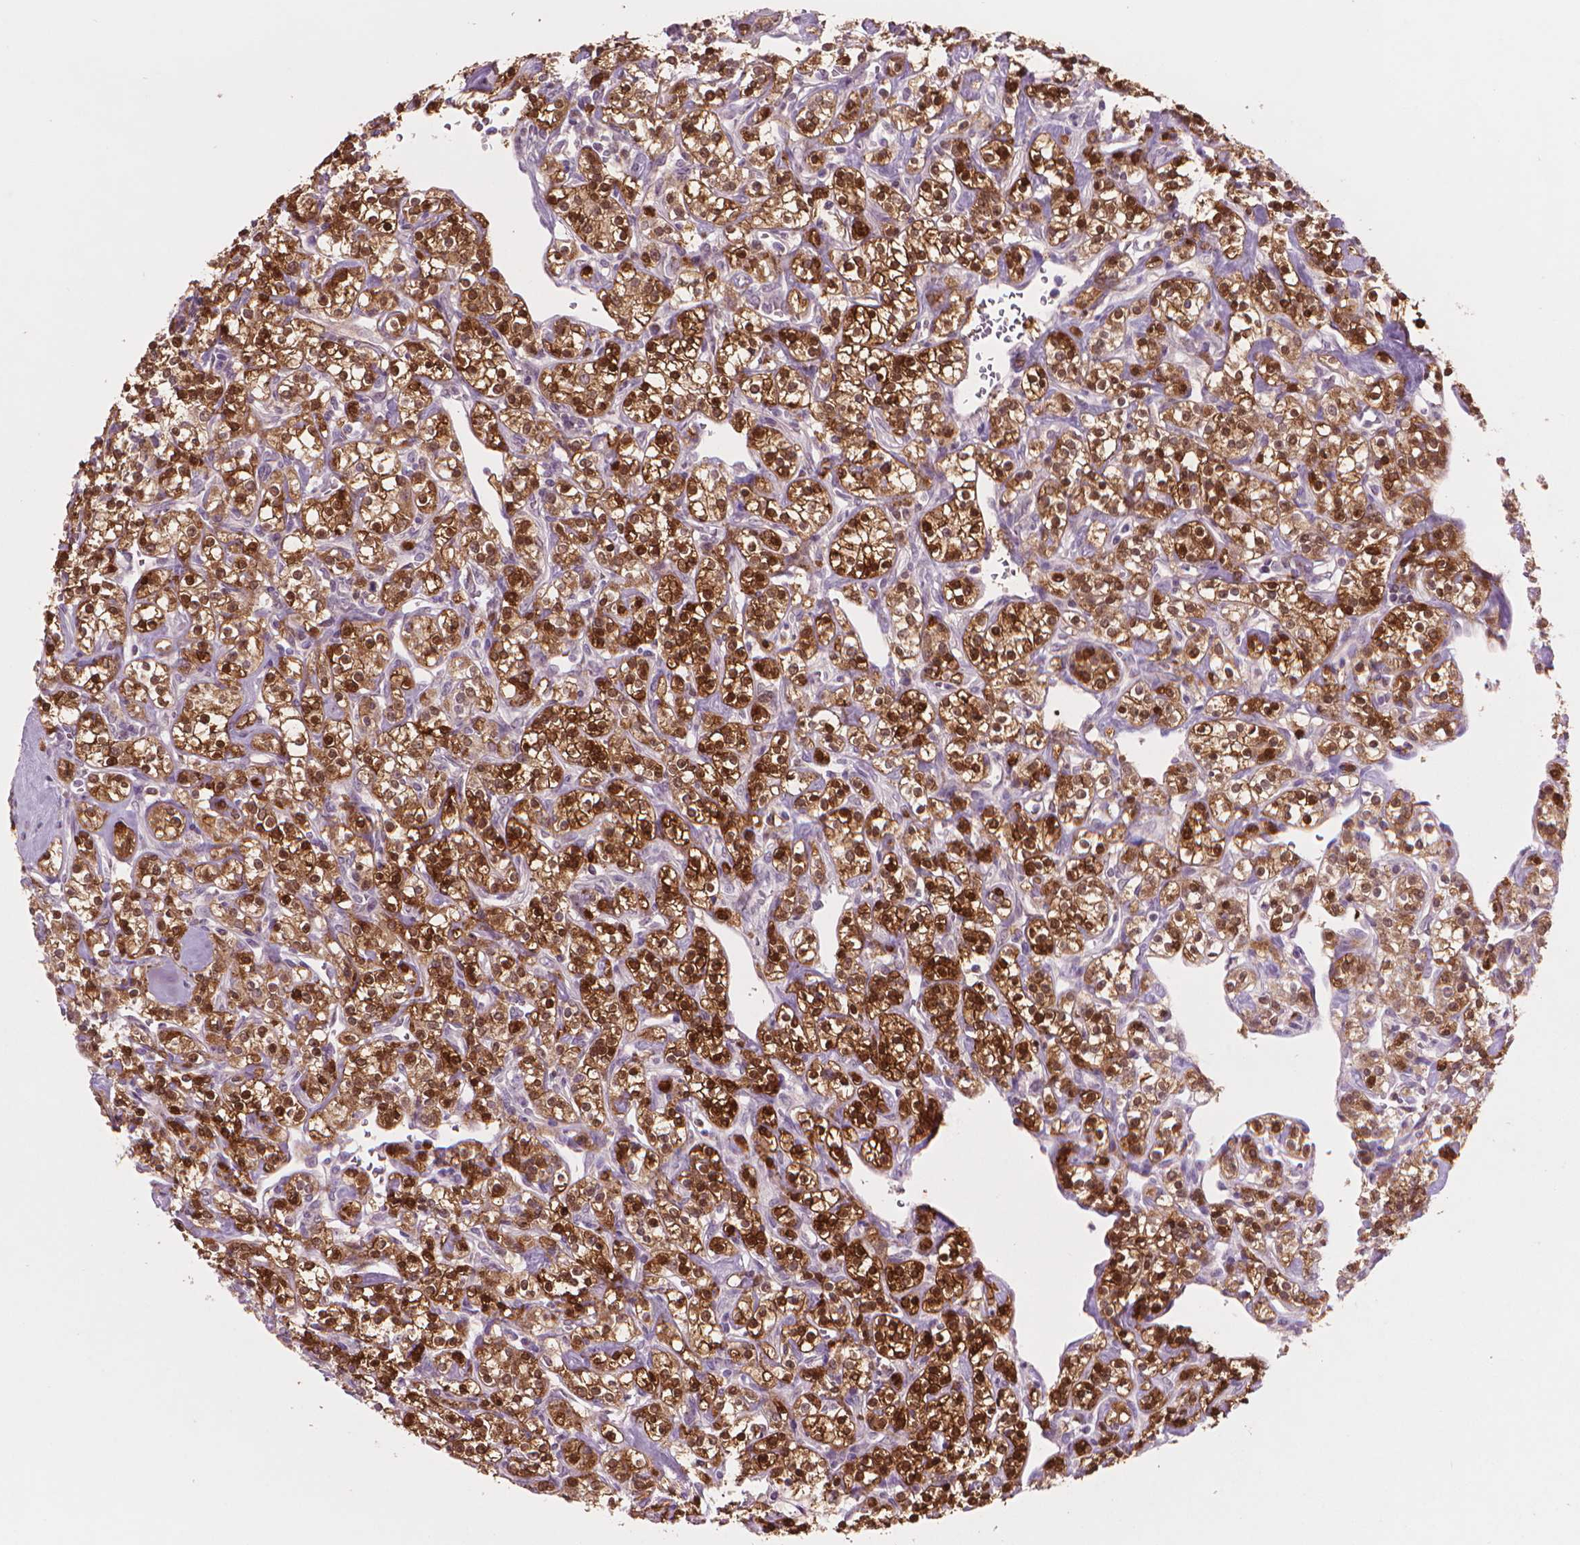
{"staining": {"intensity": "strong", "quantity": ">75%", "location": "cytoplasmic/membranous,nuclear"}, "tissue": "renal cancer", "cell_type": "Tumor cells", "image_type": "cancer", "snomed": [{"axis": "morphology", "description": "Adenocarcinoma, NOS"}, {"axis": "topography", "description": "Kidney"}], "caption": "A micrograph showing strong cytoplasmic/membranous and nuclear positivity in approximately >75% of tumor cells in adenocarcinoma (renal), as visualized by brown immunohistochemical staining.", "gene": "ENO2", "patient": {"sex": "male", "age": 77}}